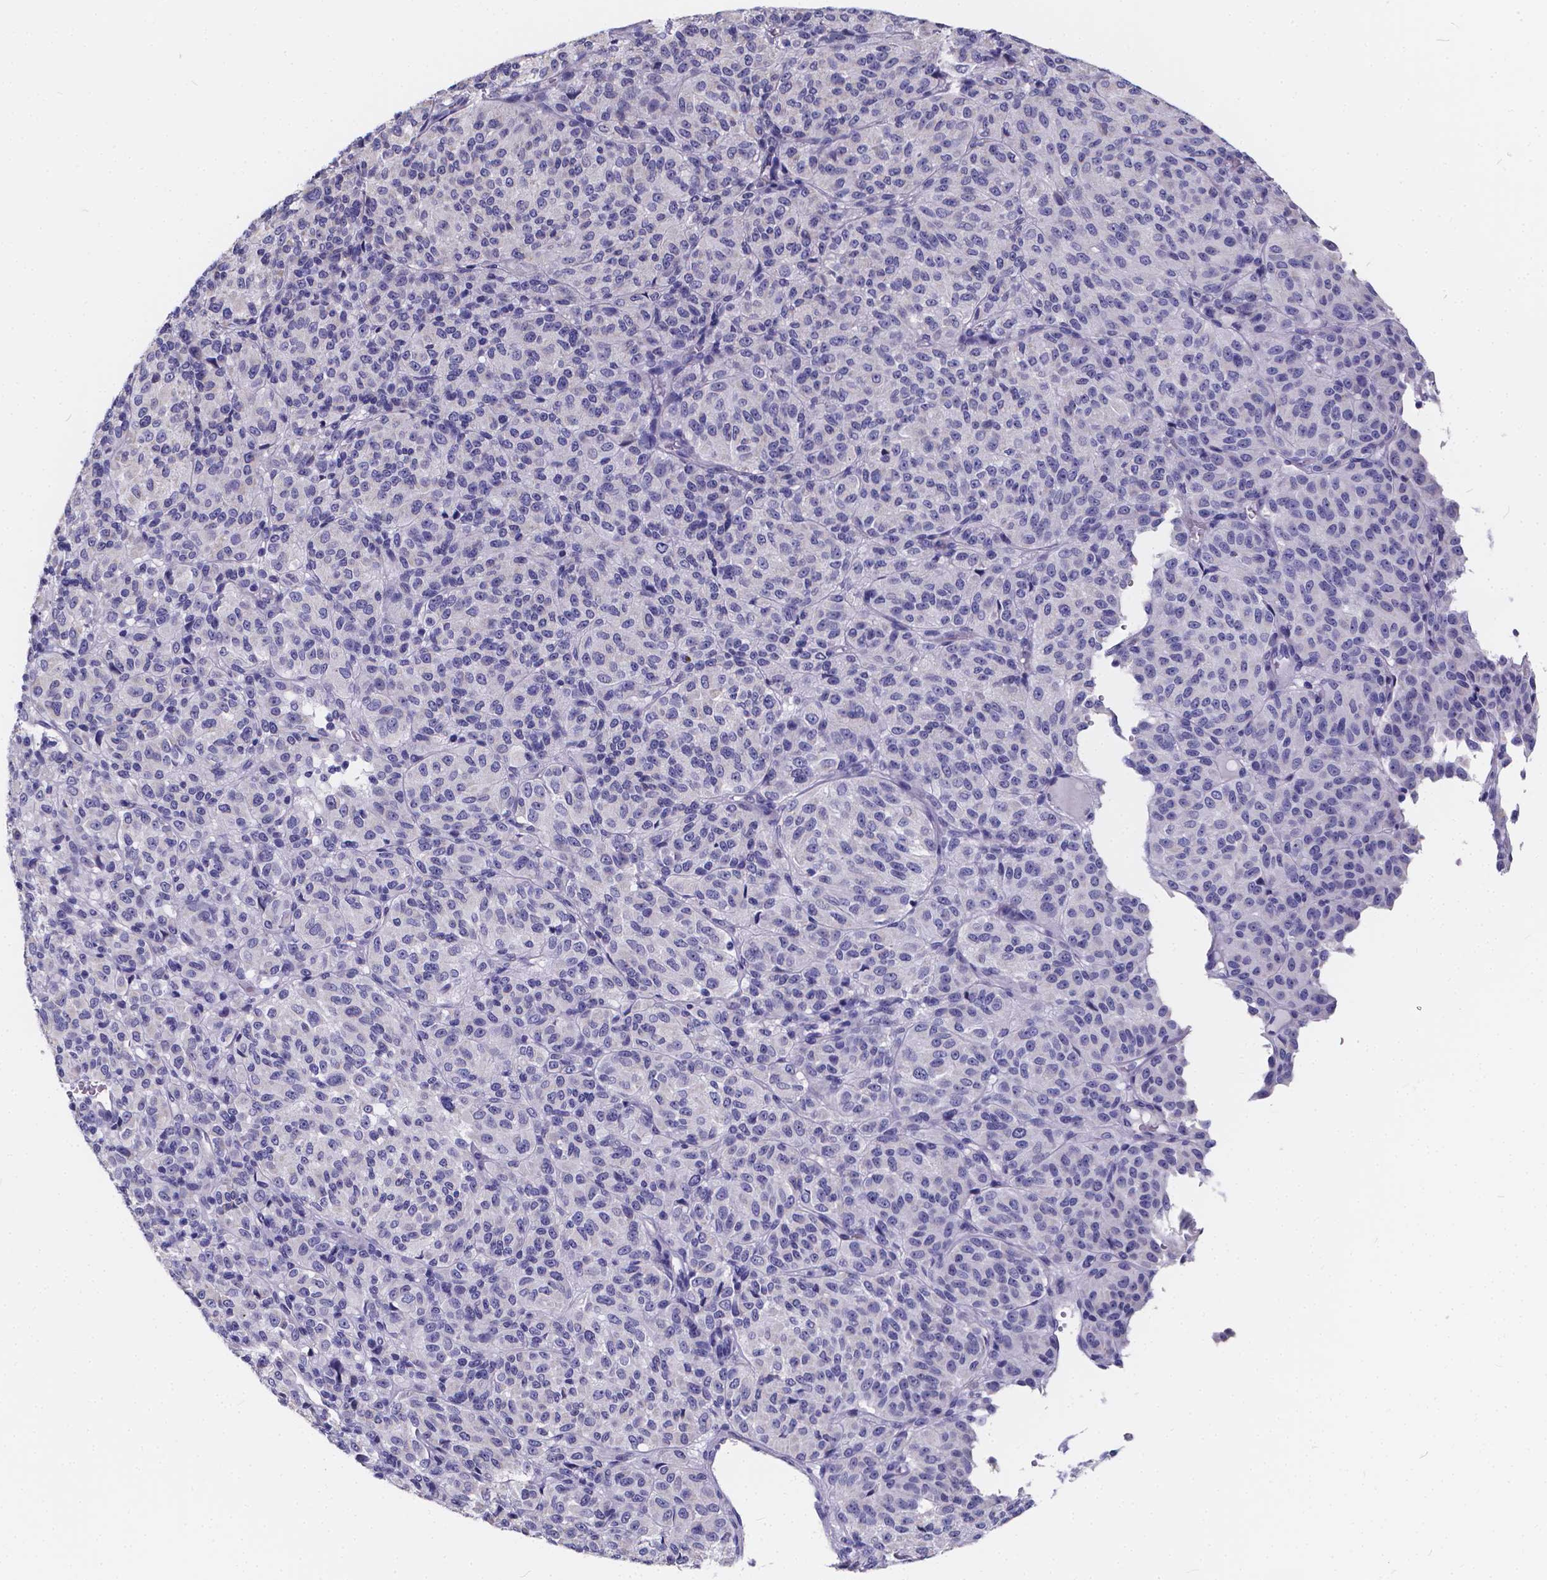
{"staining": {"intensity": "negative", "quantity": "none", "location": "none"}, "tissue": "melanoma", "cell_type": "Tumor cells", "image_type": "cancer", "snomed": [{"axis": "morphology", "description": "Malignant melanoma, Metastatic site"}, {"axis": "topography", "description": "Brain"}], "caption": "Human melanoma stained for a protein using immunohistochemistry reveals no staining in tumor cells.", "gene": "SPEF2", "patient": {"sex": "female", "age": 56}}